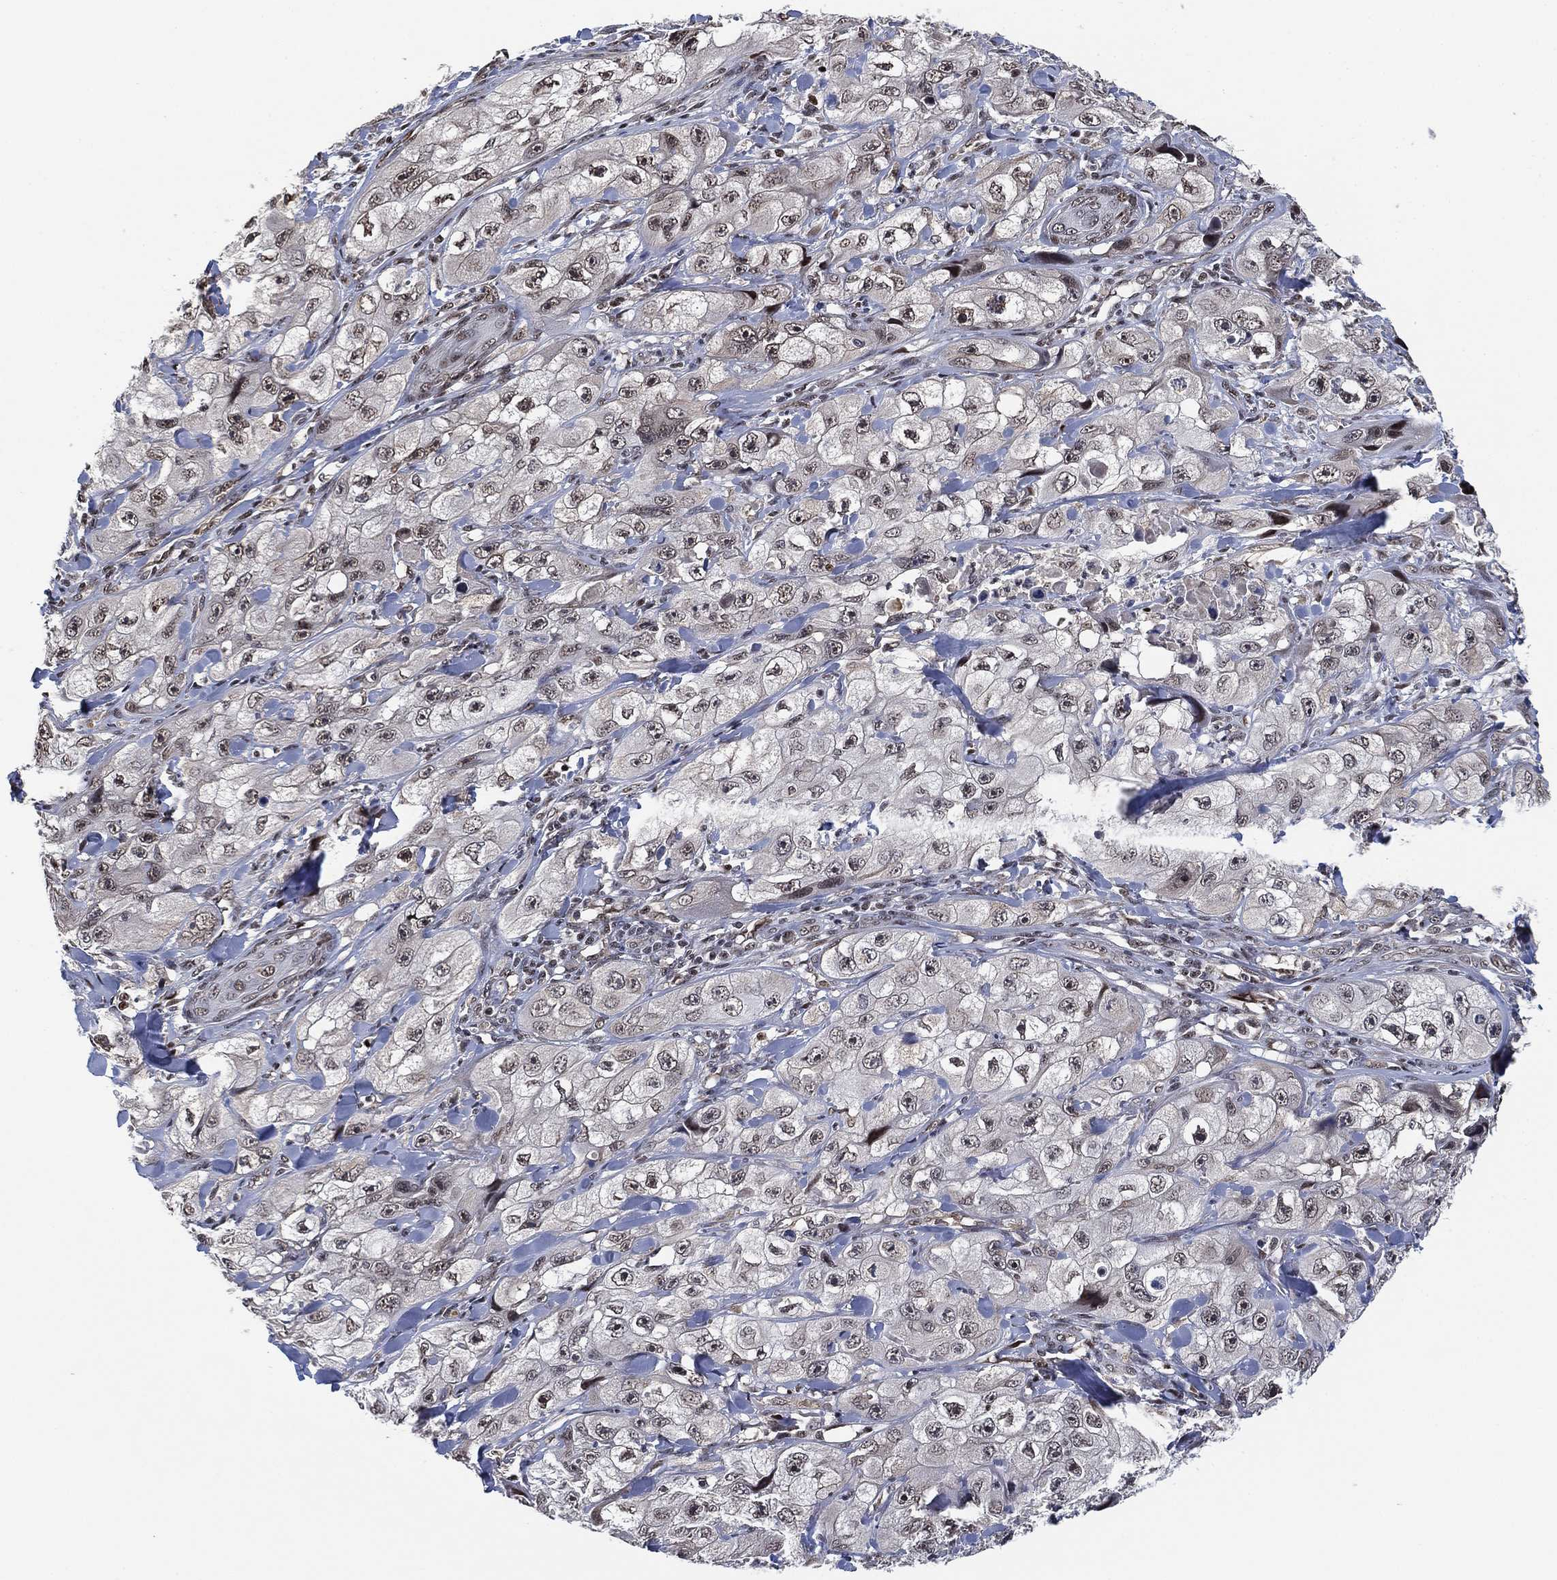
{"staining": {"intensity": "moderate", "quantity": "<25%", "location": "nuclear"}, "tissue": "skin cancer", "cell_type": "Tumor cells", "image_type": "cancer", "snomed": [{"axis": "morphology", "description": "Squamous cell carcinoma, NOS"}, {"axis": "topography", "description": "Skin"}, {"axis": "topography", "description": "Subcutis"}], "caption": "Moderate nuclear expression is present in approximately <25% of tumor cells in skin cancer. (DAB (3,3'-diaminobenzidine) IHC, brown staining for protein, blue staining for nuclei).", "gene": "ZSCAN30", "patient": {"sex": "male", "age": 73}}